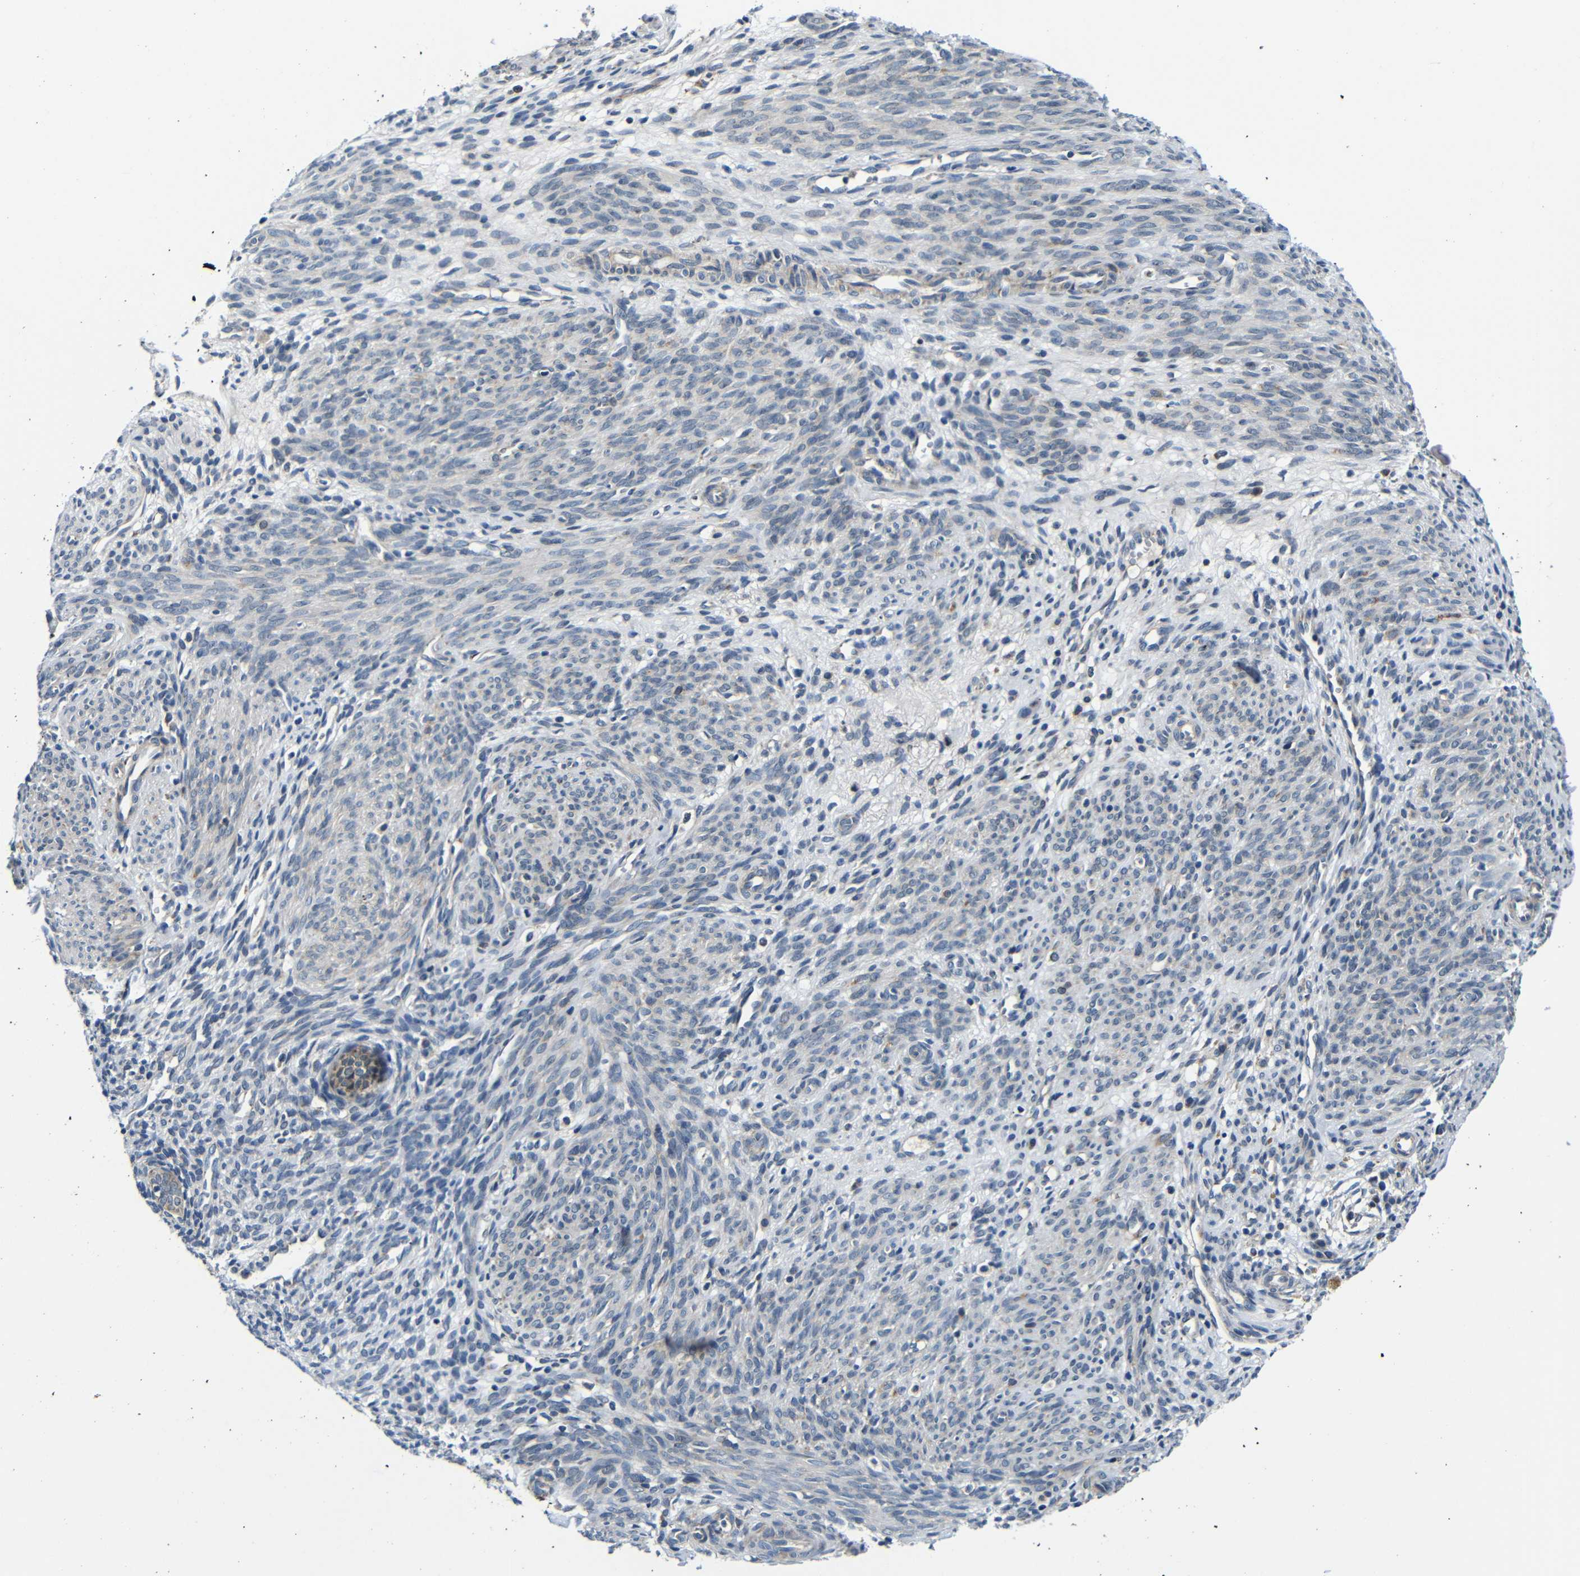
{"staining": {"intensity": "negative", "quantity": "none", "location": "none"}, "tissue": "endometrium", "cell_type": "Cells in endometrial stroma", "image_type": "normal", "snomed": [{"axis": "morphology", "description": "Normal tissue, NOS"}, {"axis": "morphology", "description": "Adenocarcinoma, NOS"}, {"axis": "topography", "description": "Endometrium"}, {"axis": "topography", "description": "Ovary"}], "caption": "The image displays no significant staining in cells in endometrial stroma of endometrium.", "gene": "FKBP14", "patient": {"sex": "female", "age": 68}}